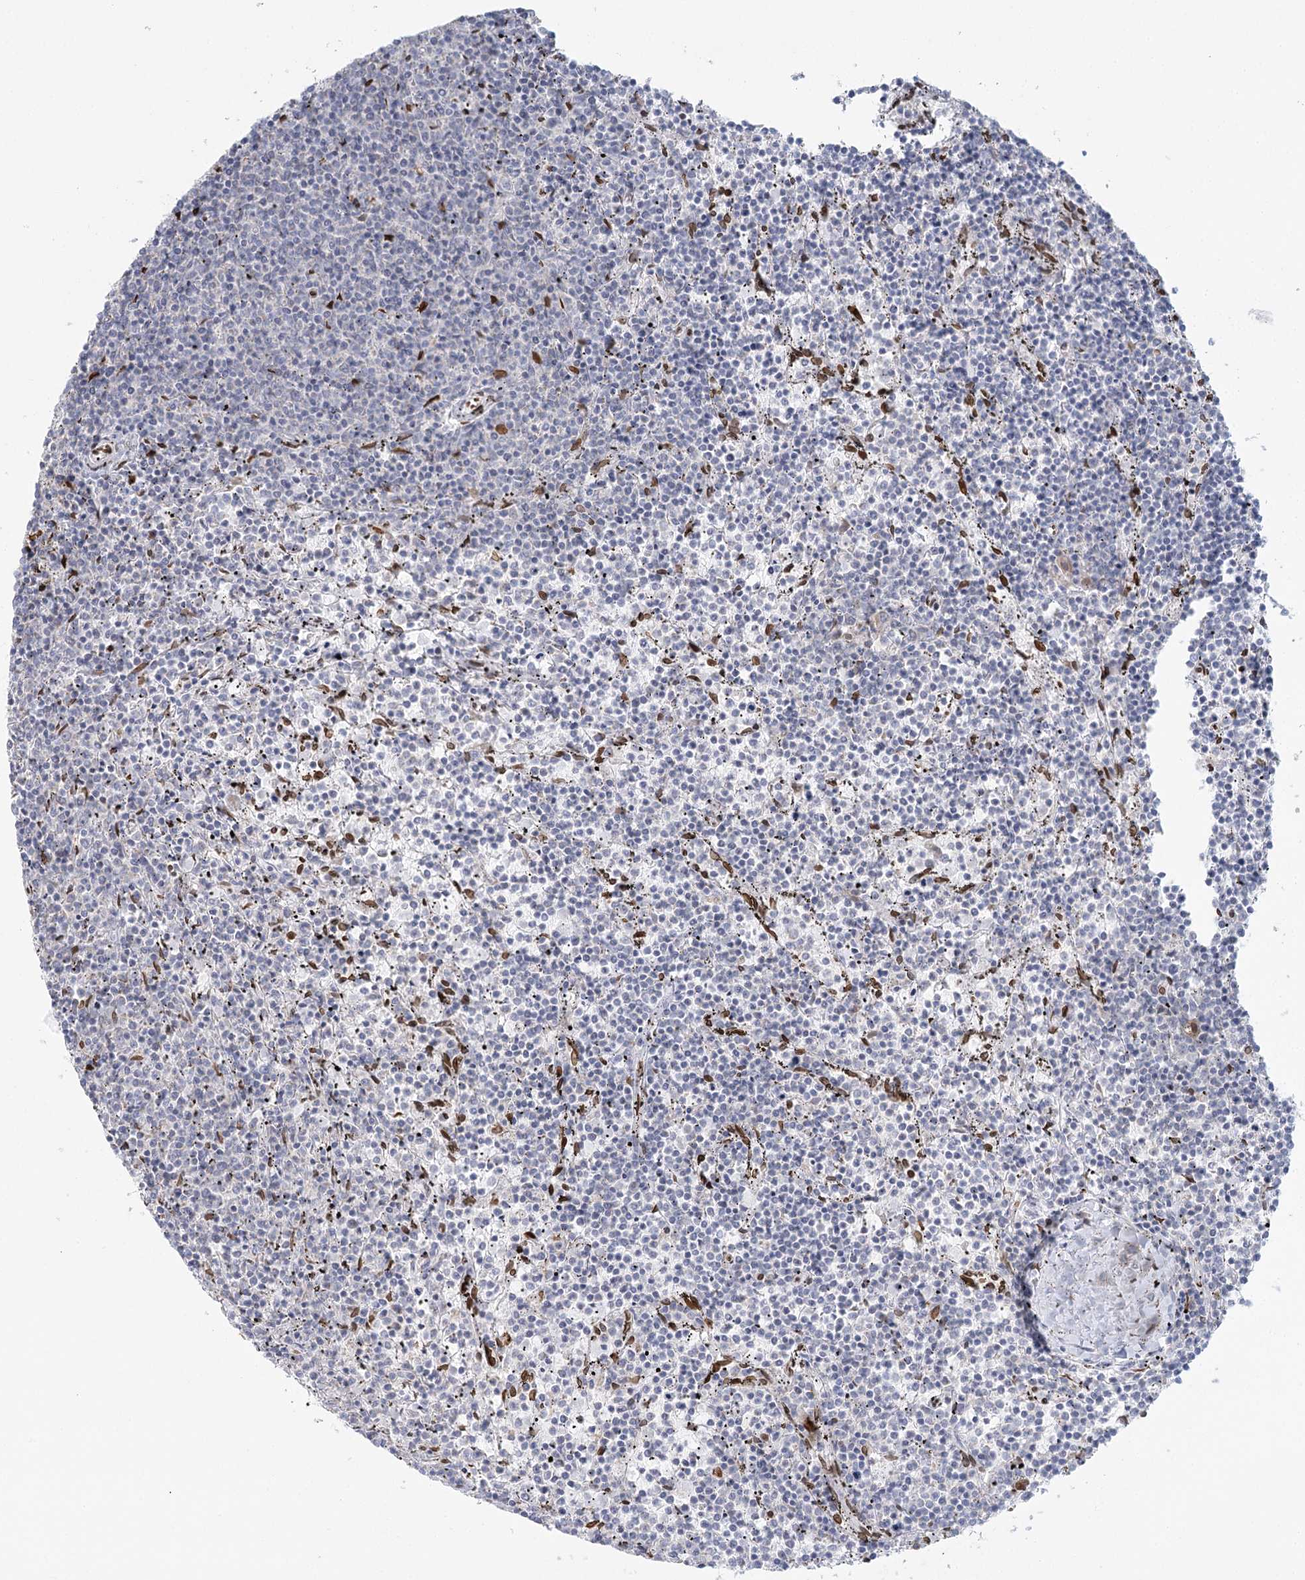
{"staining": {"intensity": "negative", "quantity": "none", "location": "none"}, "tissue": "lymphoma", "cell_type": "Tumor cells", "image_type": "cancer", "snomed": [{"axis": "morphology", "description": "Malignant lymphoma, non-Hodgkin's type, Low grade"}, {"axis": "topography", "description": "Spleen"}], "caption": "The histopathology image reveals no significant staining in tumor cells of malignant lymphoma, non-Hodgkin's type (low-grade).", "gene": "VWA5A", "patient": {"sex": "female", "age": 50}}